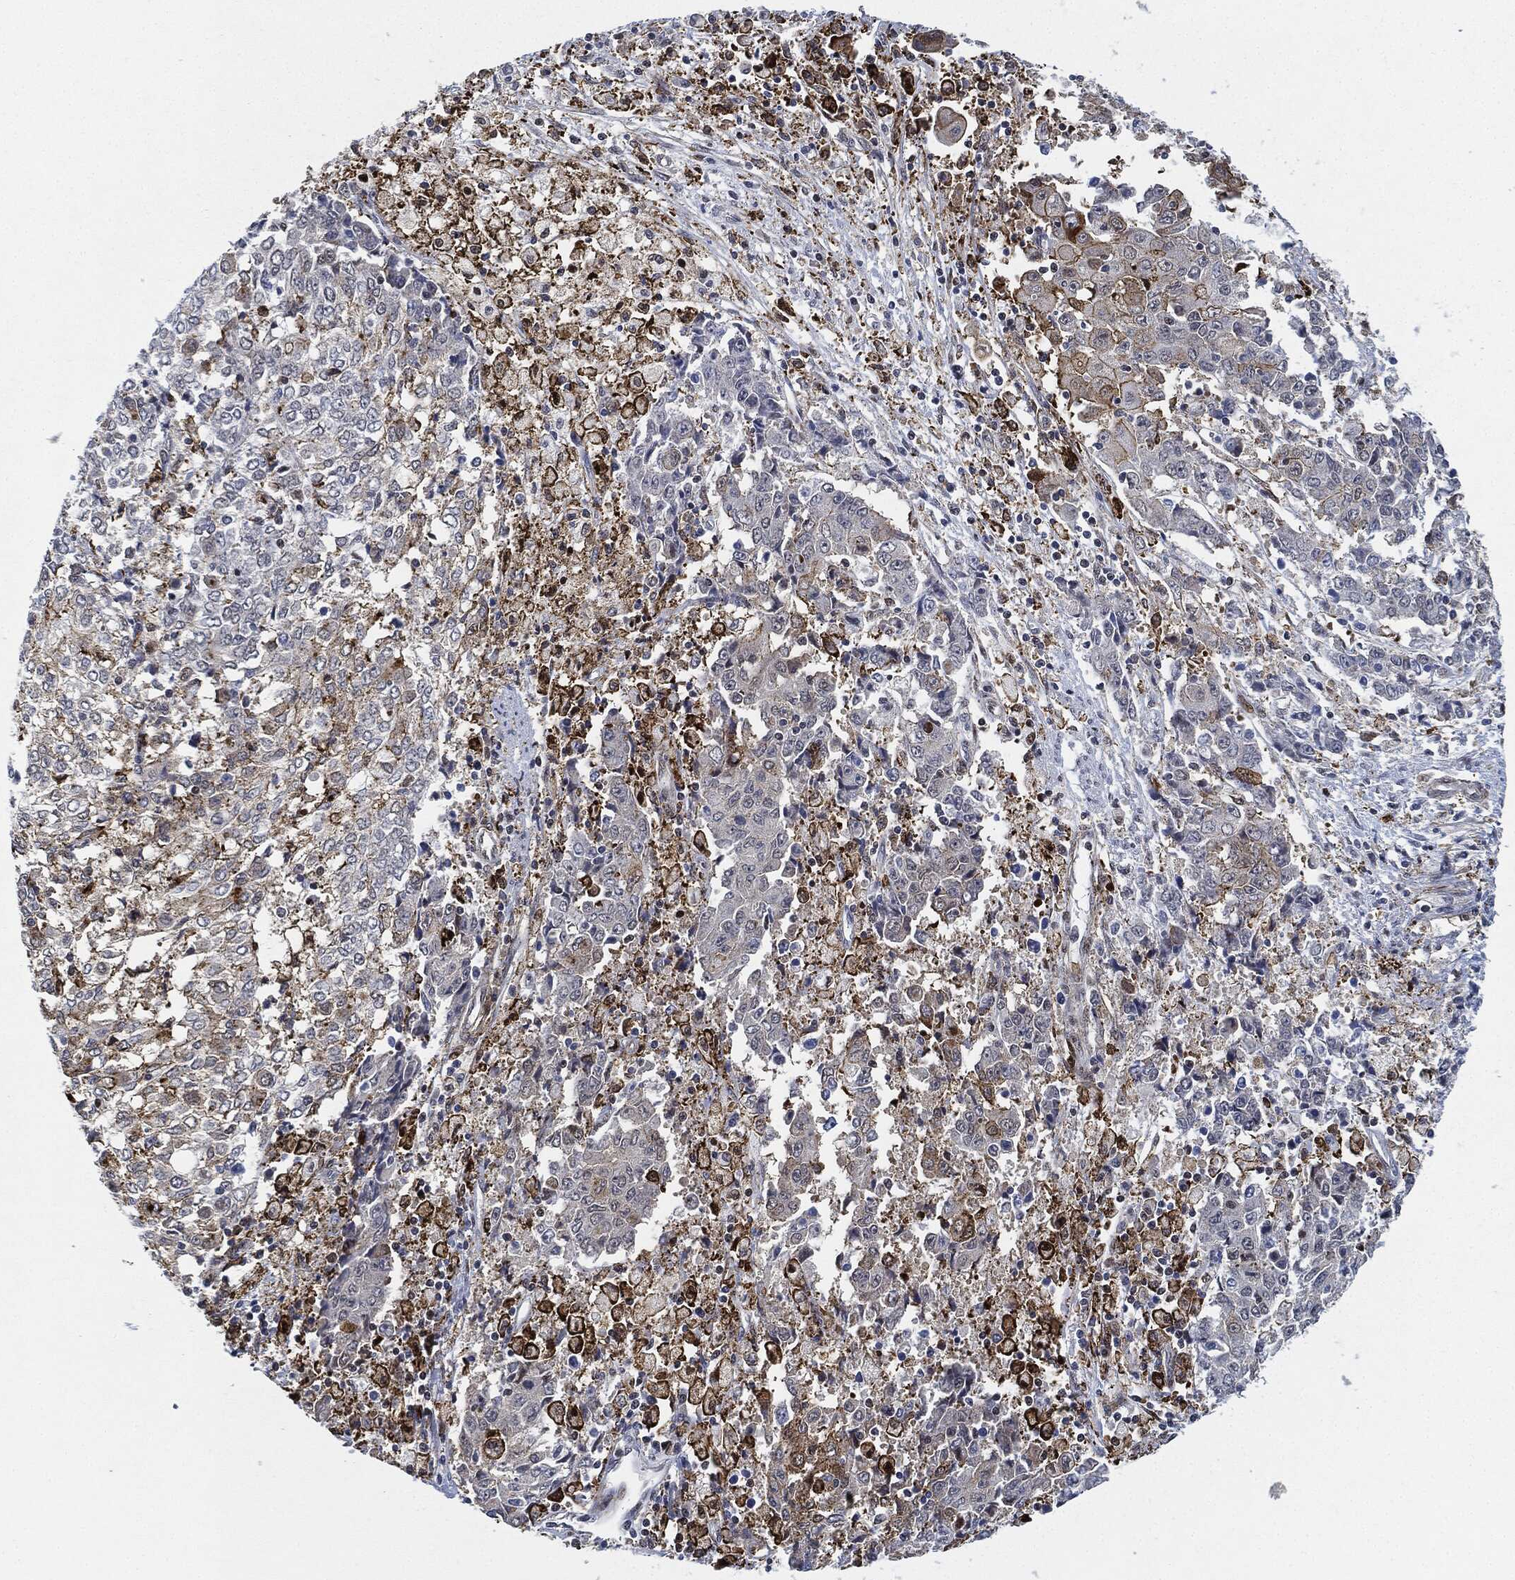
{"staining": {"intensity": "negative", "quantity": "none", "location": "none"}, "tissue": "ovarian cancer", "cell_type": "Tumor cells", "image_type": "cancer", "snomed": [{"axis": "morphology", "description": "Carcinoma, endometroid"}, {"axis": "topography", "description": "Ovary"}], "caption": "Immunohistochemistry (IHC) histopathology image of neoplastic tissue: human ovarian cancer stained with DAB shows no significant protein staining in tumor cells.", "gene": "NANOS3", "patient": {"sex": "female", "age": 42}}